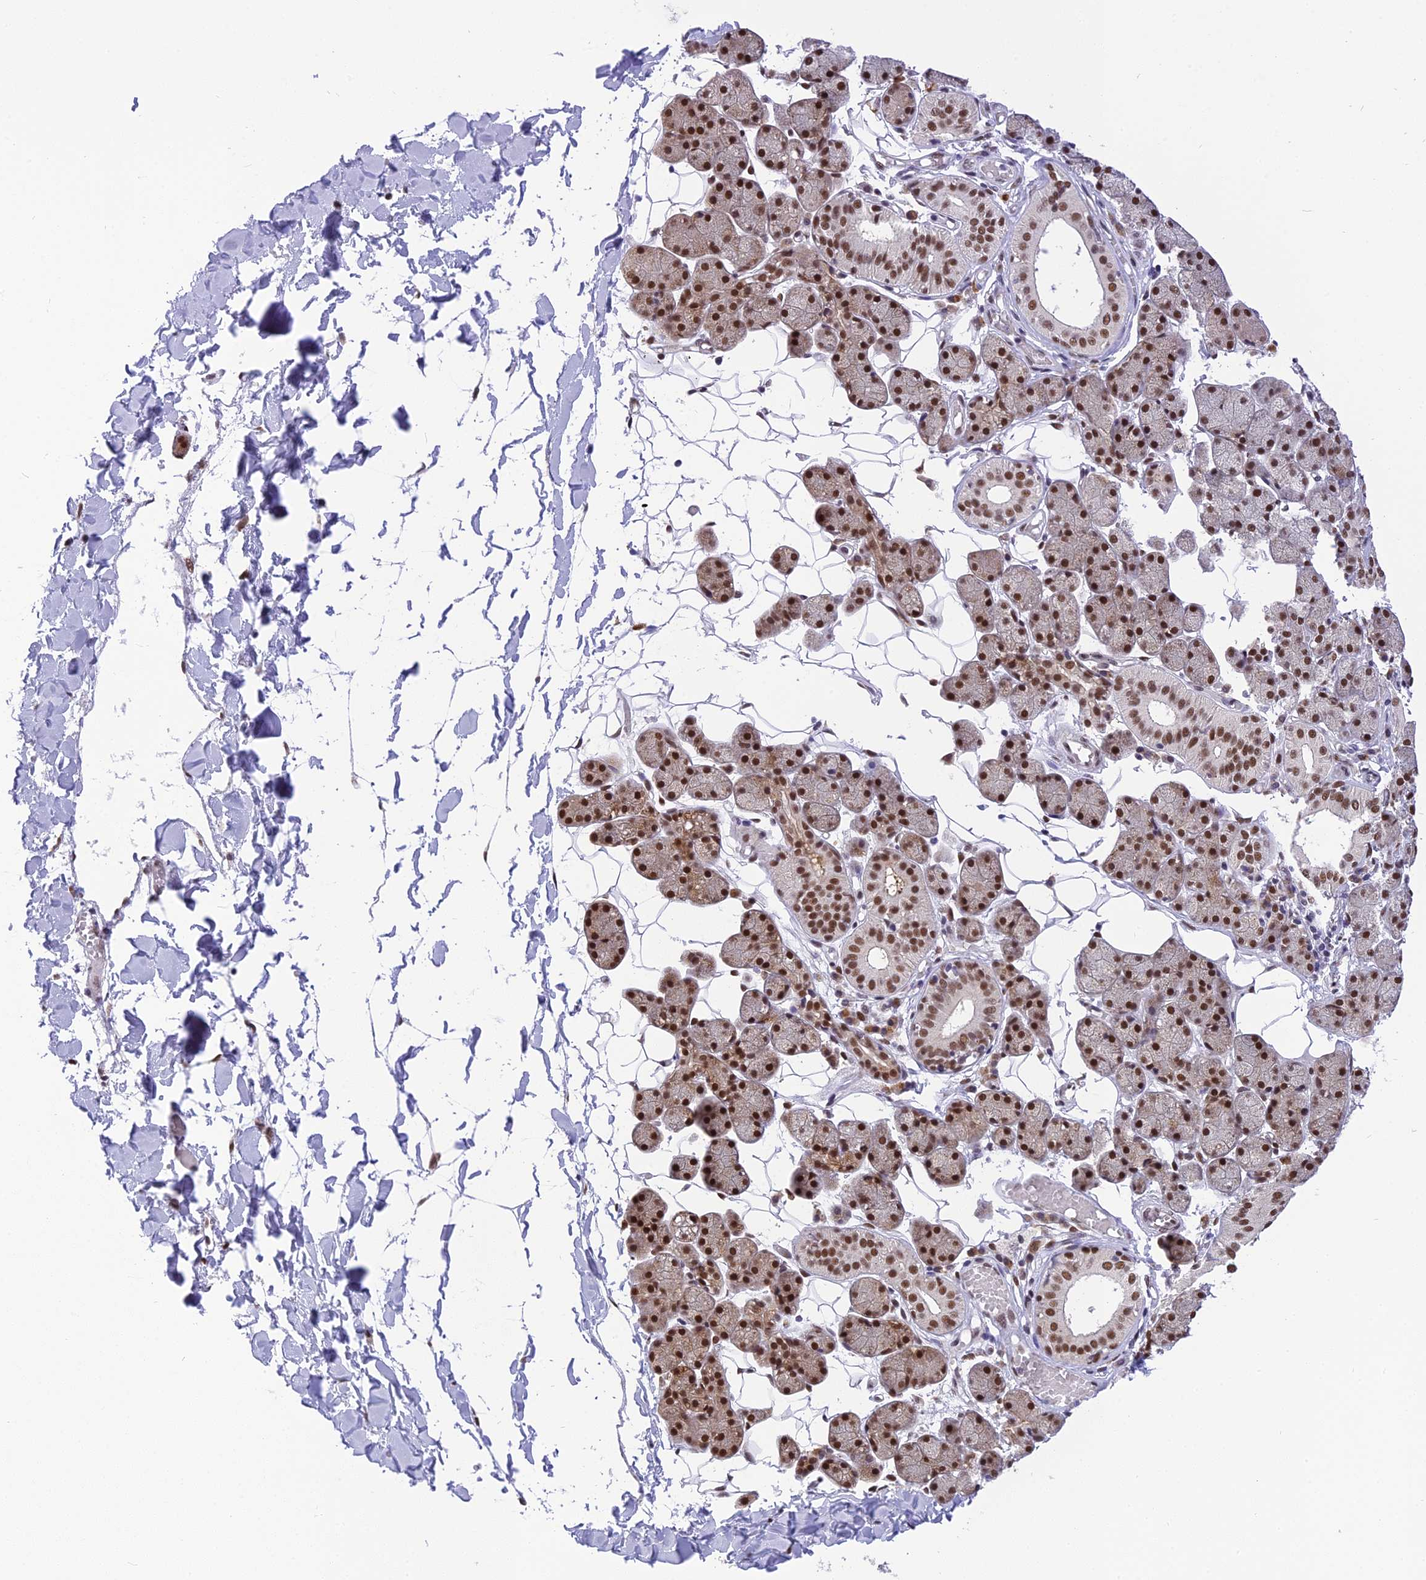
{"staining": {"intensity": "strong", "quantity": ">75%", "location": "nuclear"}, "tissue": "salivary gland", "cell_type": "Glandular cells", "image_type": "normal", "snomed": [{"axis": "morphology", "description": "Normal tissue, NOS"}, {"axis": "topography", "description": "Salivary gland"}], "caption": "The photomicrograph demonstrates a brown stain indicating the presence of a protein in the nuclear of glandular cells in salivary gland.", "gene": "IRF2BP1", "patient": {"sex": "female", "age": 33}}